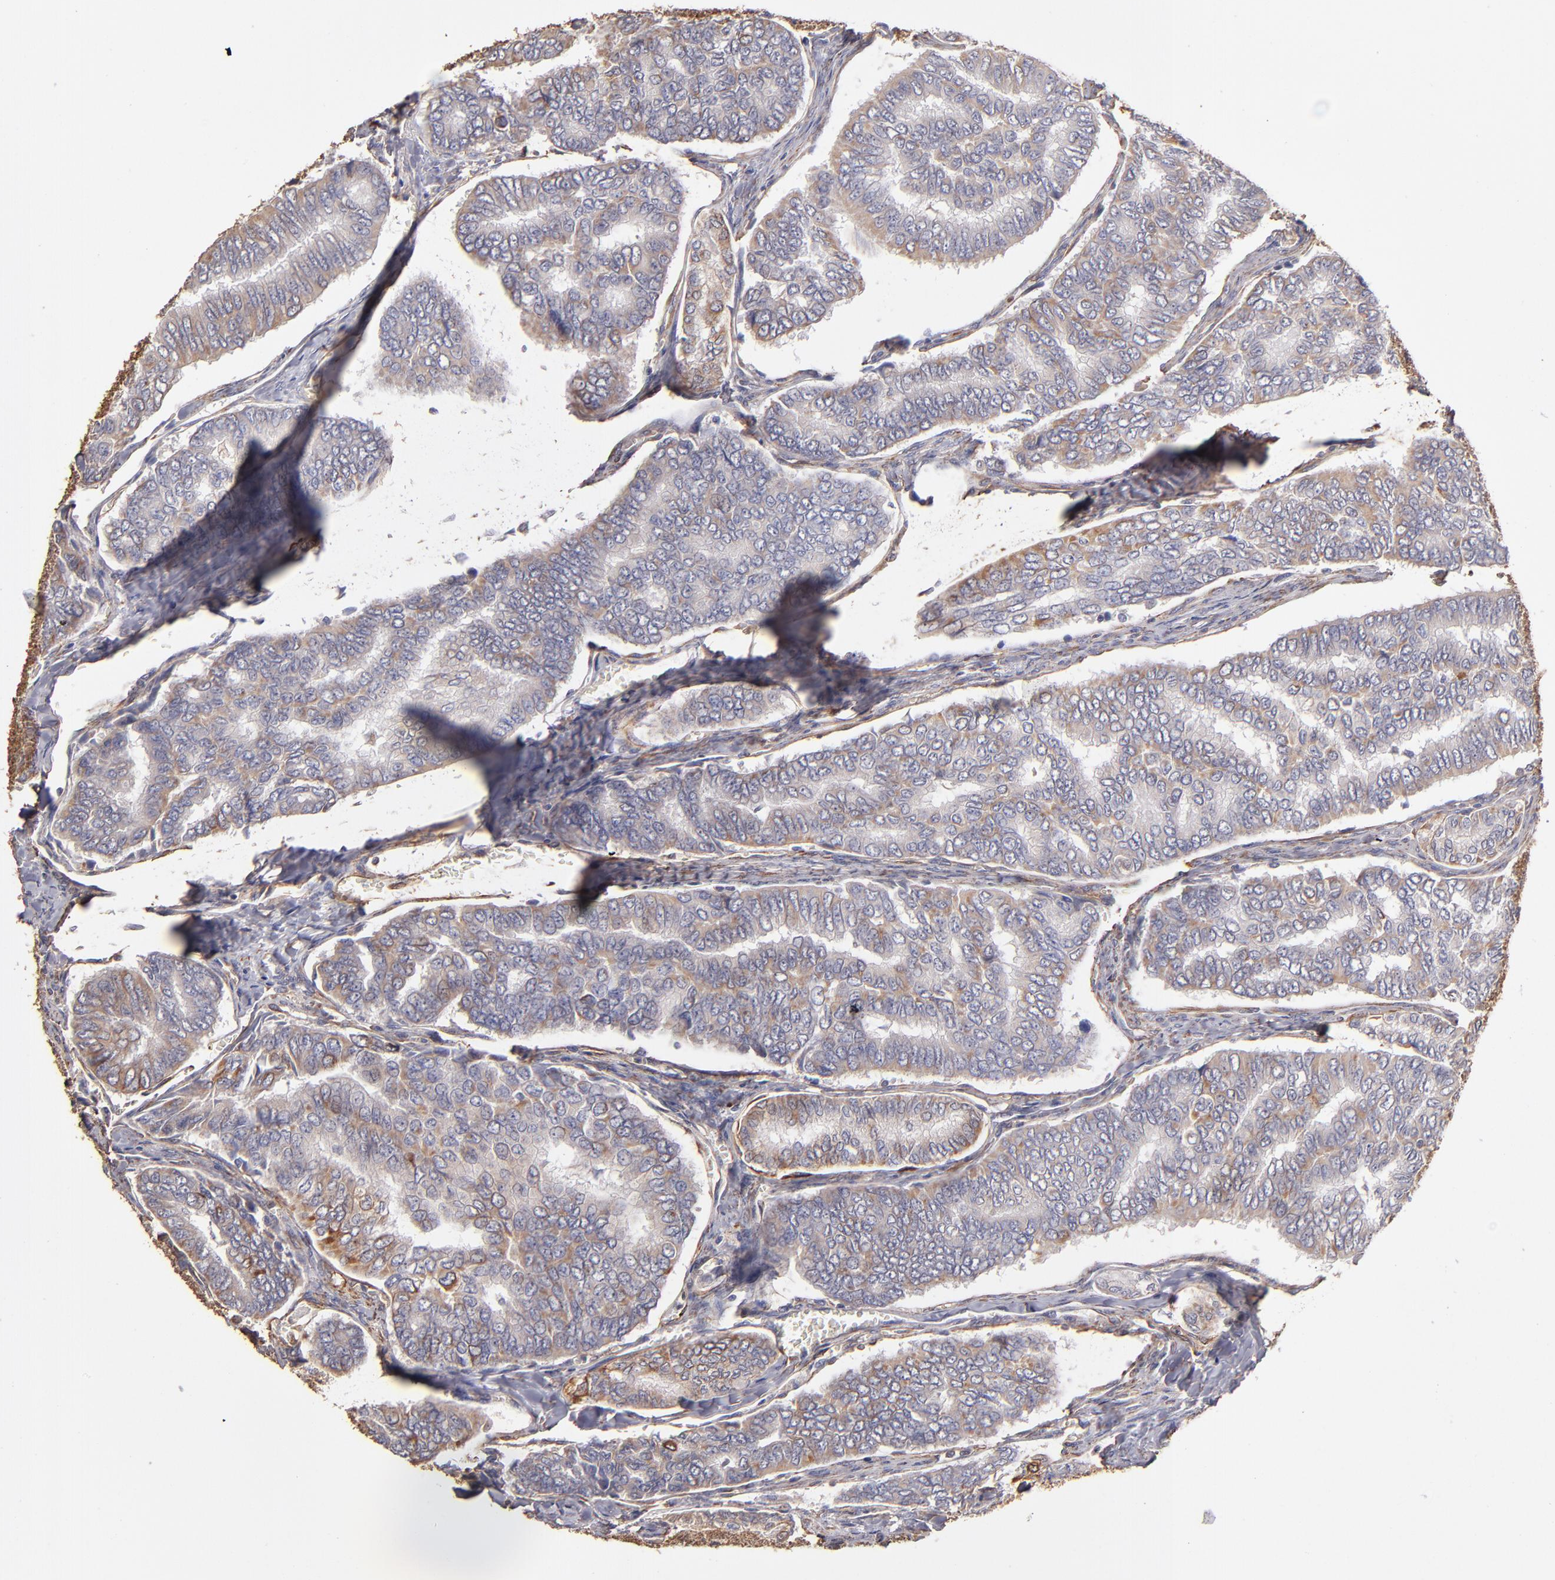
{"staining": {"intensity": "weak", "quantity": ">75%", "location": "cytoplasmic/membranous"}, "tissue": "thyroid cancer", "cell_type": "Tumor cells", "image_type": "cancer", "snomed": [{"axis": "morphology", "description": "Papillary adenocarcinoma, NOS"}, {"axis": "topography", "description": "Thyroid gland"}], "caption": "A micrograph of thyroid cancer (papillary adenocarcinoma) stained for a protein reveals weak cytoplasmic/membranous brown staining in tumor cells.", "gene": "ABCC1", "patient": {"sex": "female", "age": 35}}